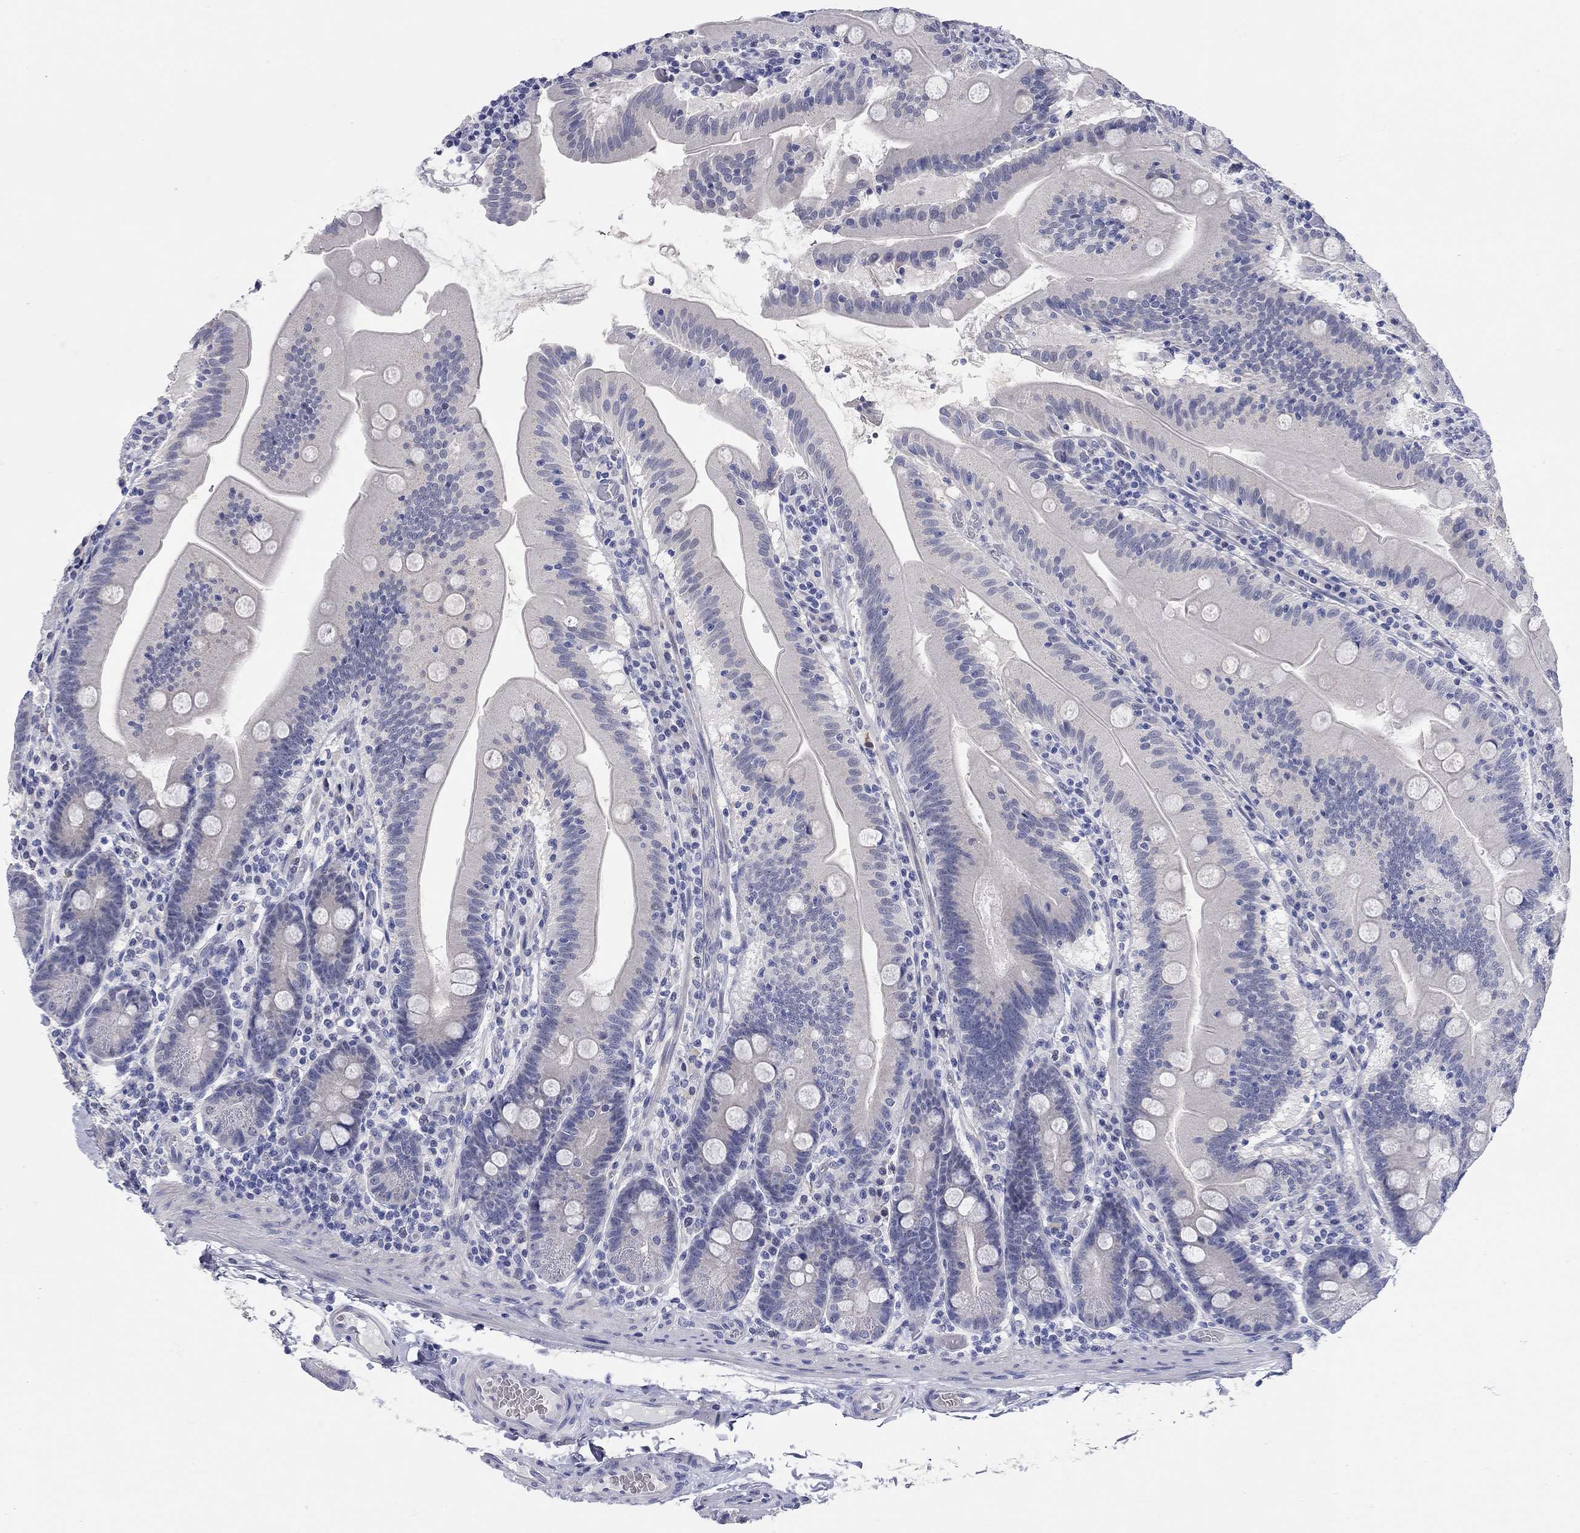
{"staining": {"intensity": "negative", "quantity": "none", "location": "none"}, "tissue": "small intestine", "cell_type": "Glandular cells", "image_type": "normal", "snomed": [{"axis": "morphology", "description": "Normal tissue, NOS"}, {"axis": "topography", "description": "Small intestine"}], "caption": "IHC image of normal small intestine: human small intestine stained with DAB shows no significant protein expression in glandular cells. (DAB immunohistochemistry, high magnification).", "gene": "WASF3", "patient": {"sex": "male", "age": 37}}